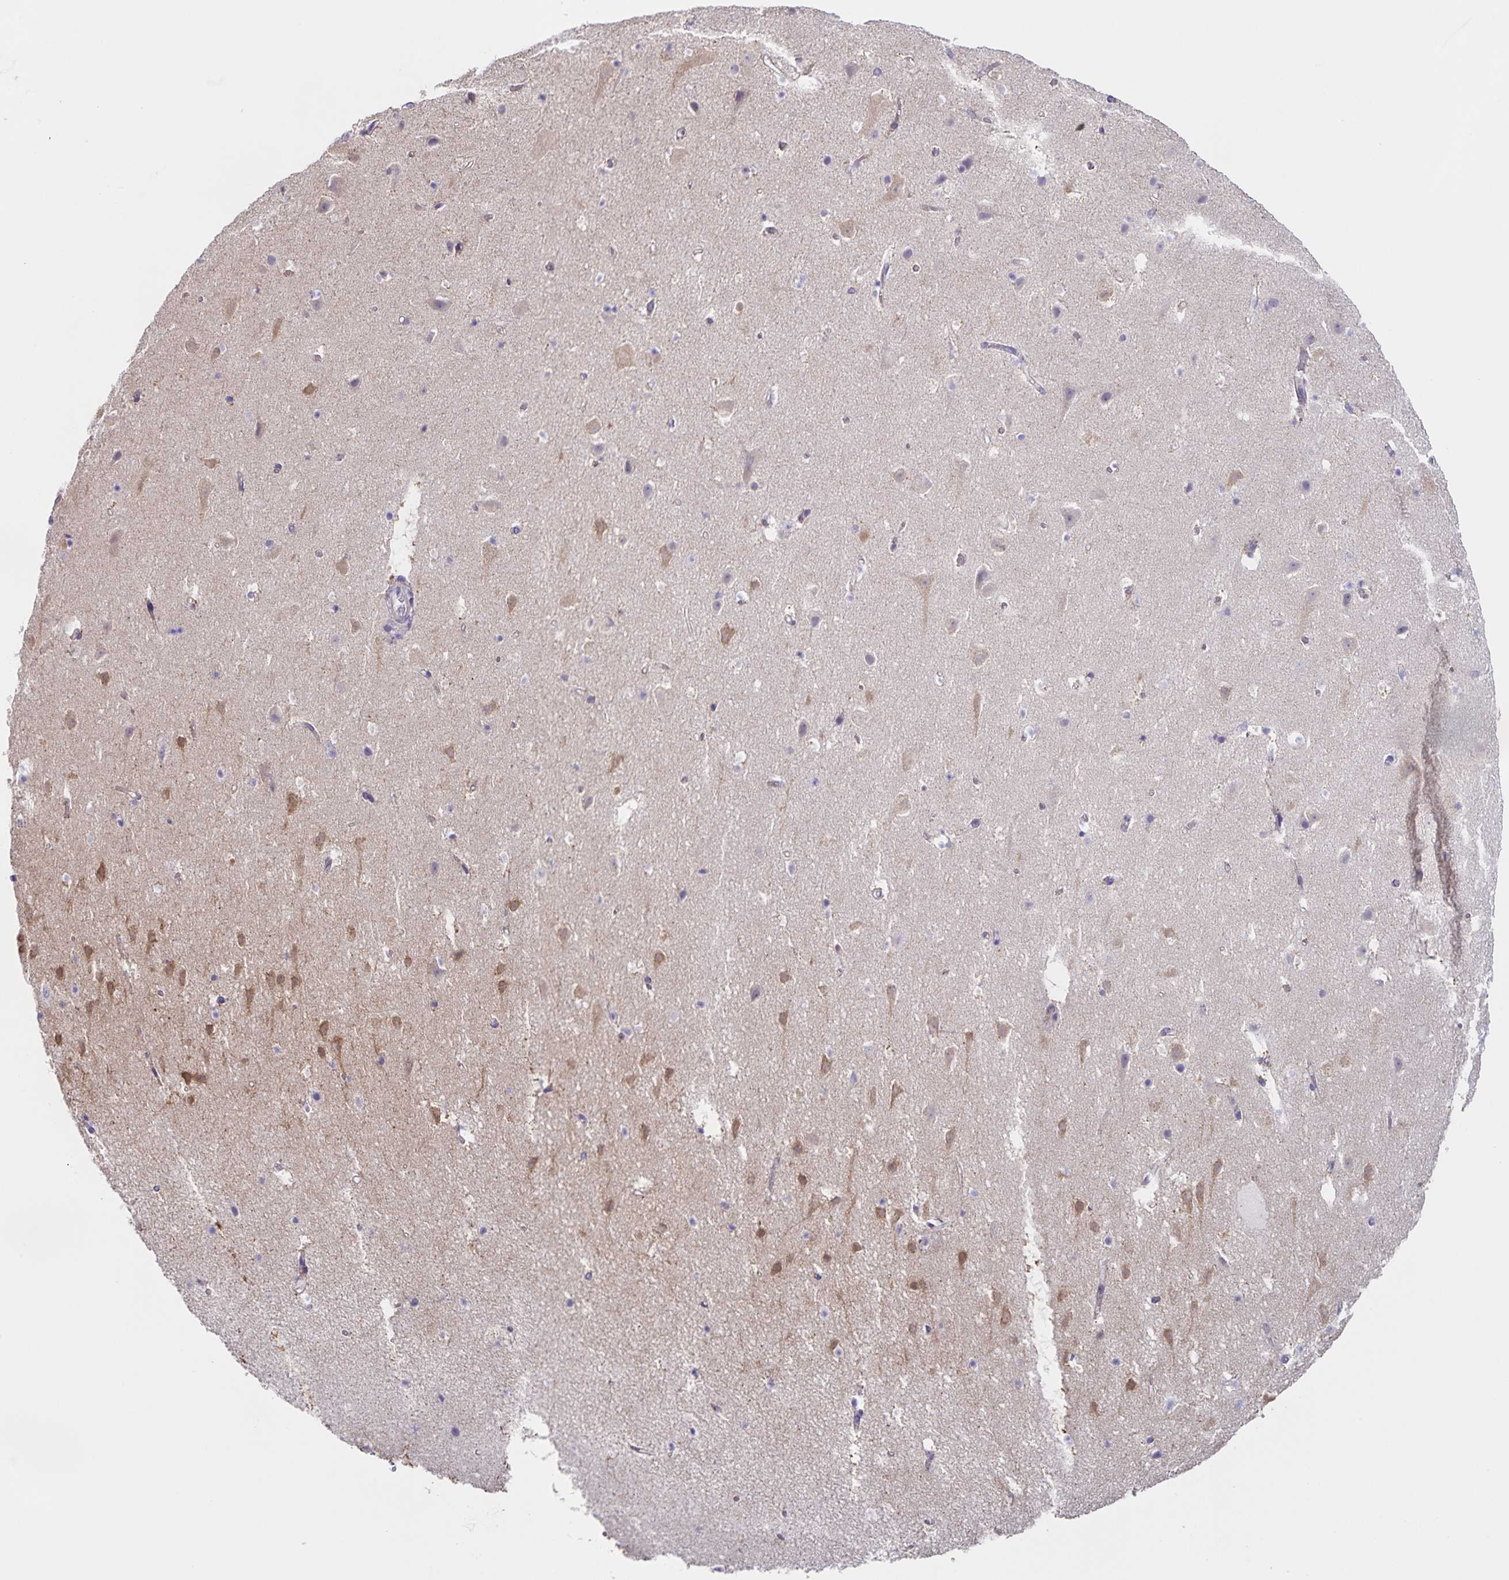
{"staining": {"intensity": "negative", "quantity": "none", "location": "none"}, "tissue": "cerebral cortex", "cell_type": "Endothelial cells", "image_type": "normal", "snomed": [{"axis": "morphology", "description": "Normal tissue, NOS"}, {"axis": "topography", "description": "Cerebral cortex"}], "caption": "Immunohistochemical staining of unremarkable cerebral cortex demonstrates no significant positivity in endothelial cells.", "gene": "CENPH", "patient": {"sex": "female", "age": 42}}